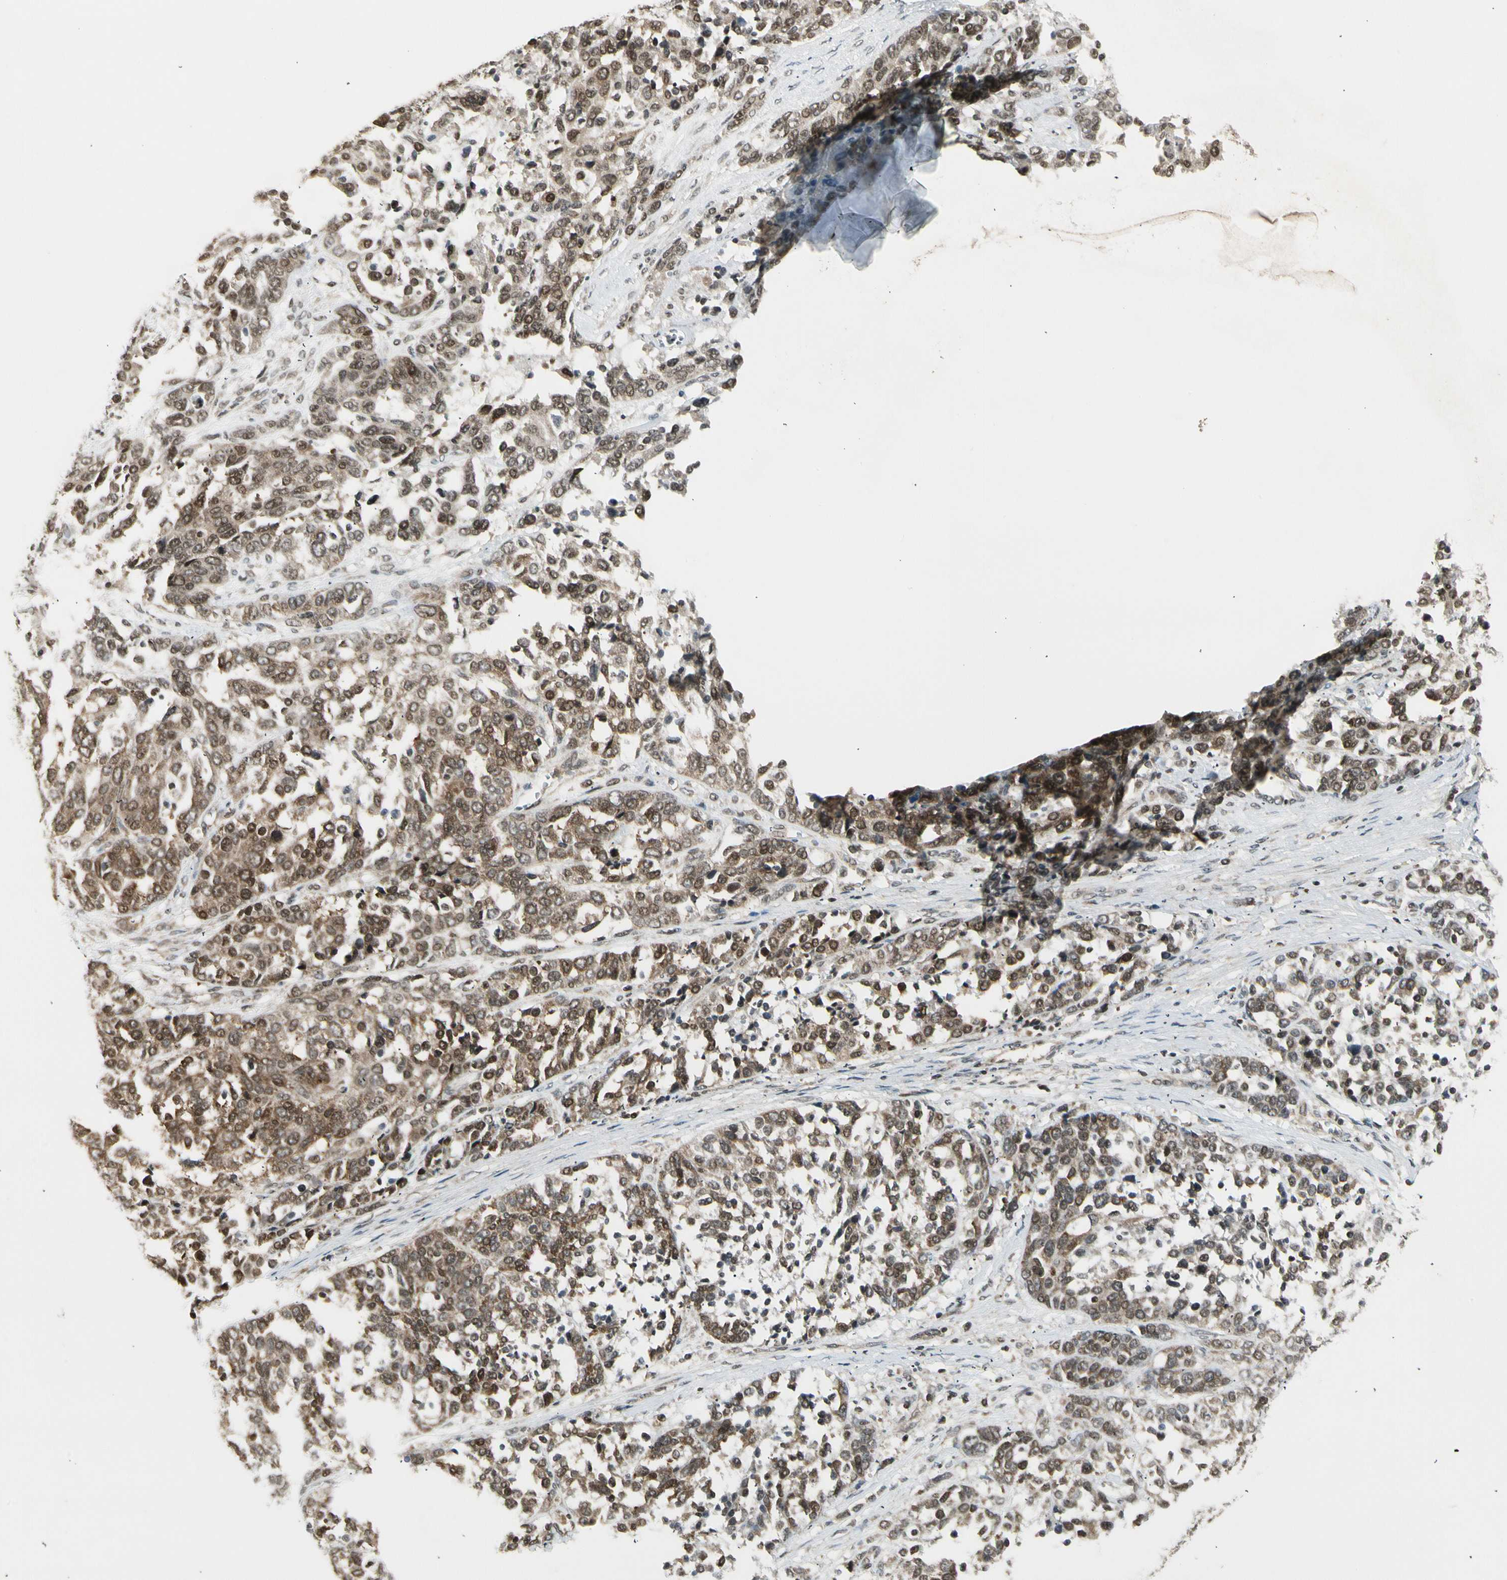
{"staining": {"intensity": "weak", "quantity": "25%-75%", "location": "cytoplasmic/membranous,nuclear"}, "tissue": "ovarian cancer", "cell_type": "Tumor cells", "image_type": "cancer", "snomed": [{"axis": "morphology", "description": "Cystadenocarcinoma, serous, NOS"}, {"axis": "topography", "description": "Ovary"}], "caption": "Approximately 25%-75% of tumor cells in ovarian cancer reveal weak cytoplasmic/membranous and nuclear protein positivity as visualized by brown immunohistochemical staining.", "gene": "SMN2", "patient": {"sex": "female", "age": 44}}